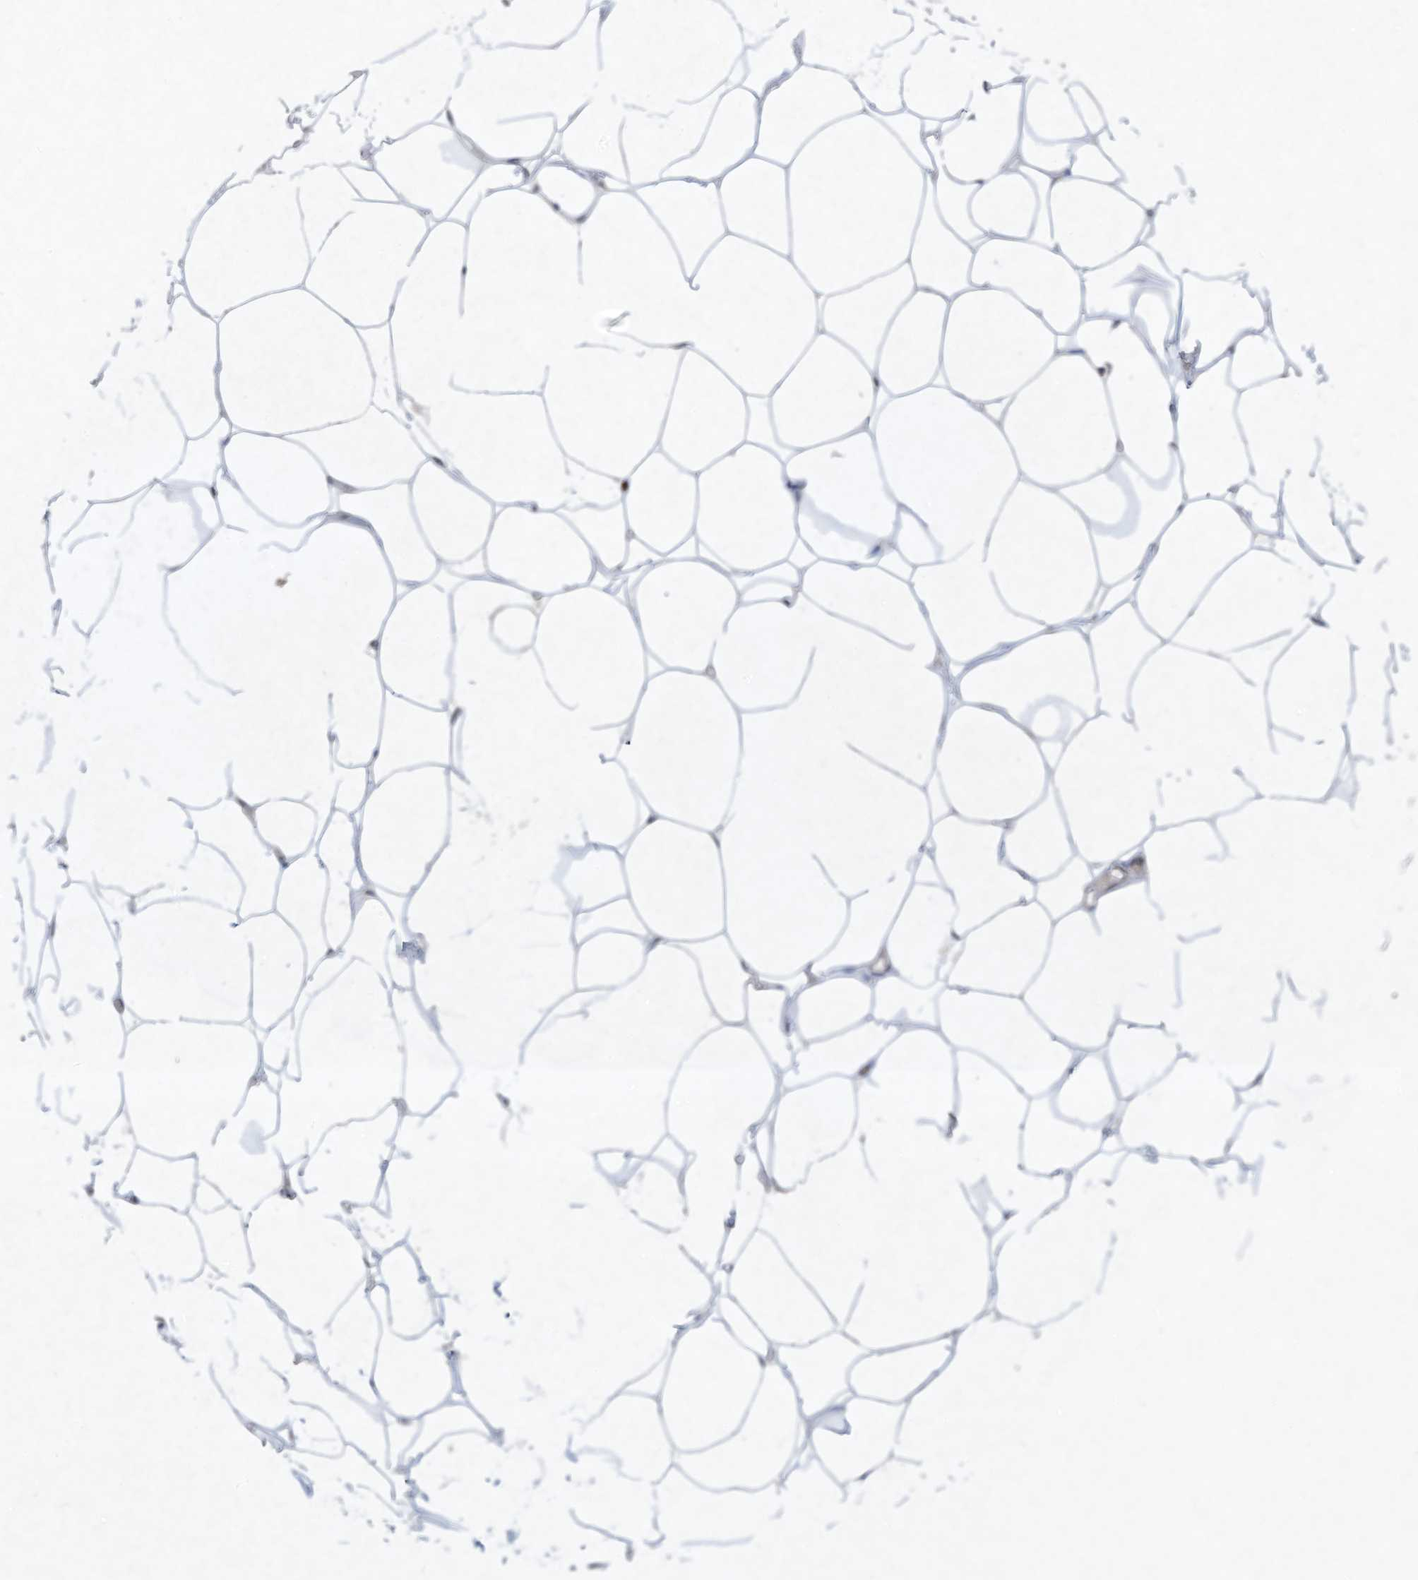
{"staining": {"intensity": "weak", "quantity": ">75%", "location": "cytoplasmic/membranous"}, "tissue": "adipose tissue", "cell_type": "Adipocytes", "image_type": "normal", "snomed": [{"axis": "morphology", "description": "Normal tissue, NOS"}, {"axis": "topography", "description": "Breast"}], "caption": "This photomicrograph exhibits immunohistochemistry (IHC) staining of unremarkable adipose tissue, with low weak cytoplasmic/membranous positivity in about >75% of adipocytes.", "gene": "CHRNA4", "patient": {"sex": "female", "age": 23}}